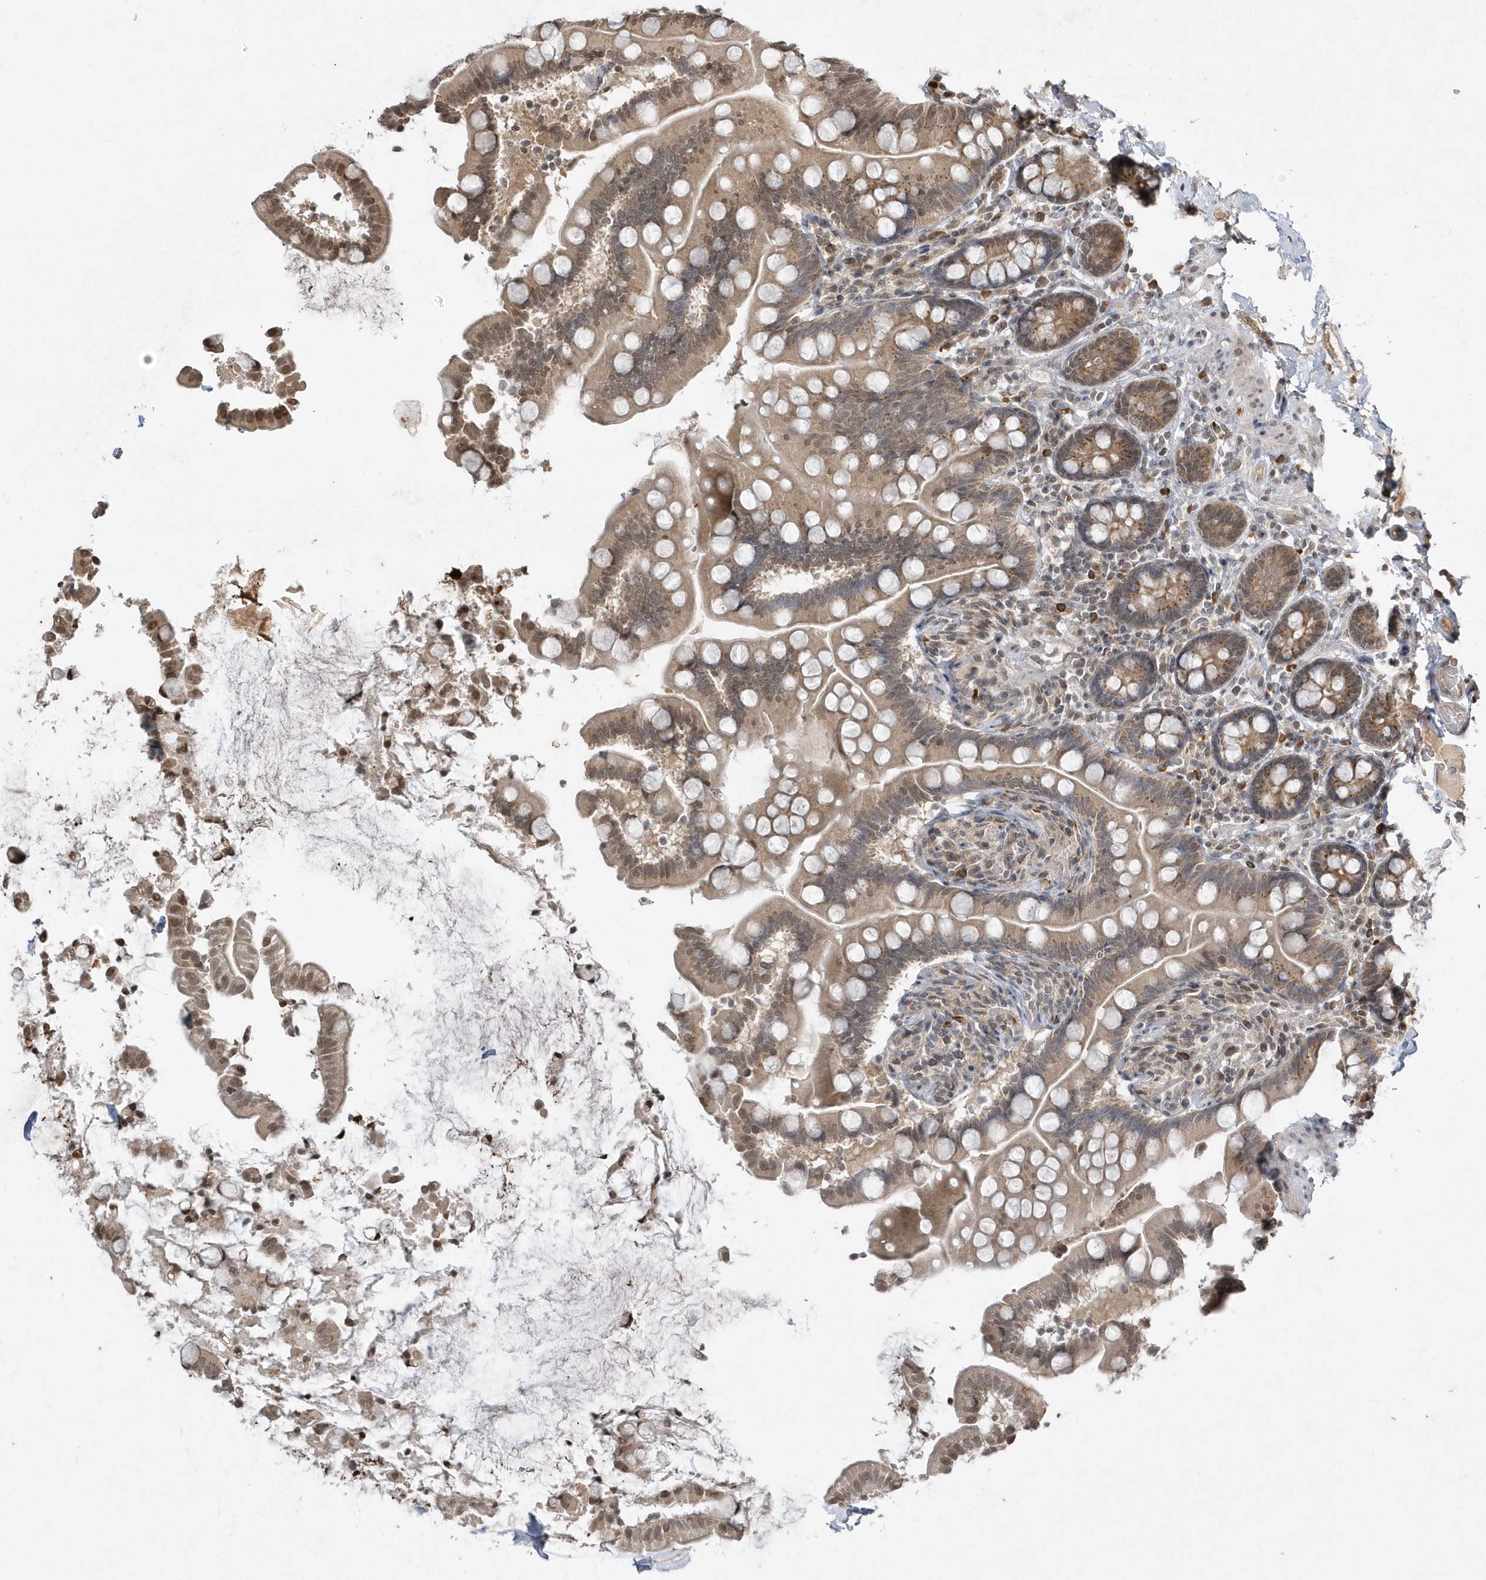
{"staining": {"intensity": "moderate", "quantity": ">75%", "location": "cytoplasmic/membranous"}, "tissue": "small intestine", "cell_type": "Glandular cells", "image_type": "normal", "snomed": [{"axis": "morphology", "description": "Normal tissue, NOS"}, {"axis": "topography", "description": "Small intestine"}], "caption": "Immunohistochemical staining of unremarkable human small intestine displays medium levels of moderate cytoplasmic/membranous expression in about >75% of glandular cells. Using DAB (brown) and hematoxylin (blue) stains, captured at high magnification using brightfield microscopy.", "gene": "EIF2B1", "patient": {"sex": "female", "age": 64}}